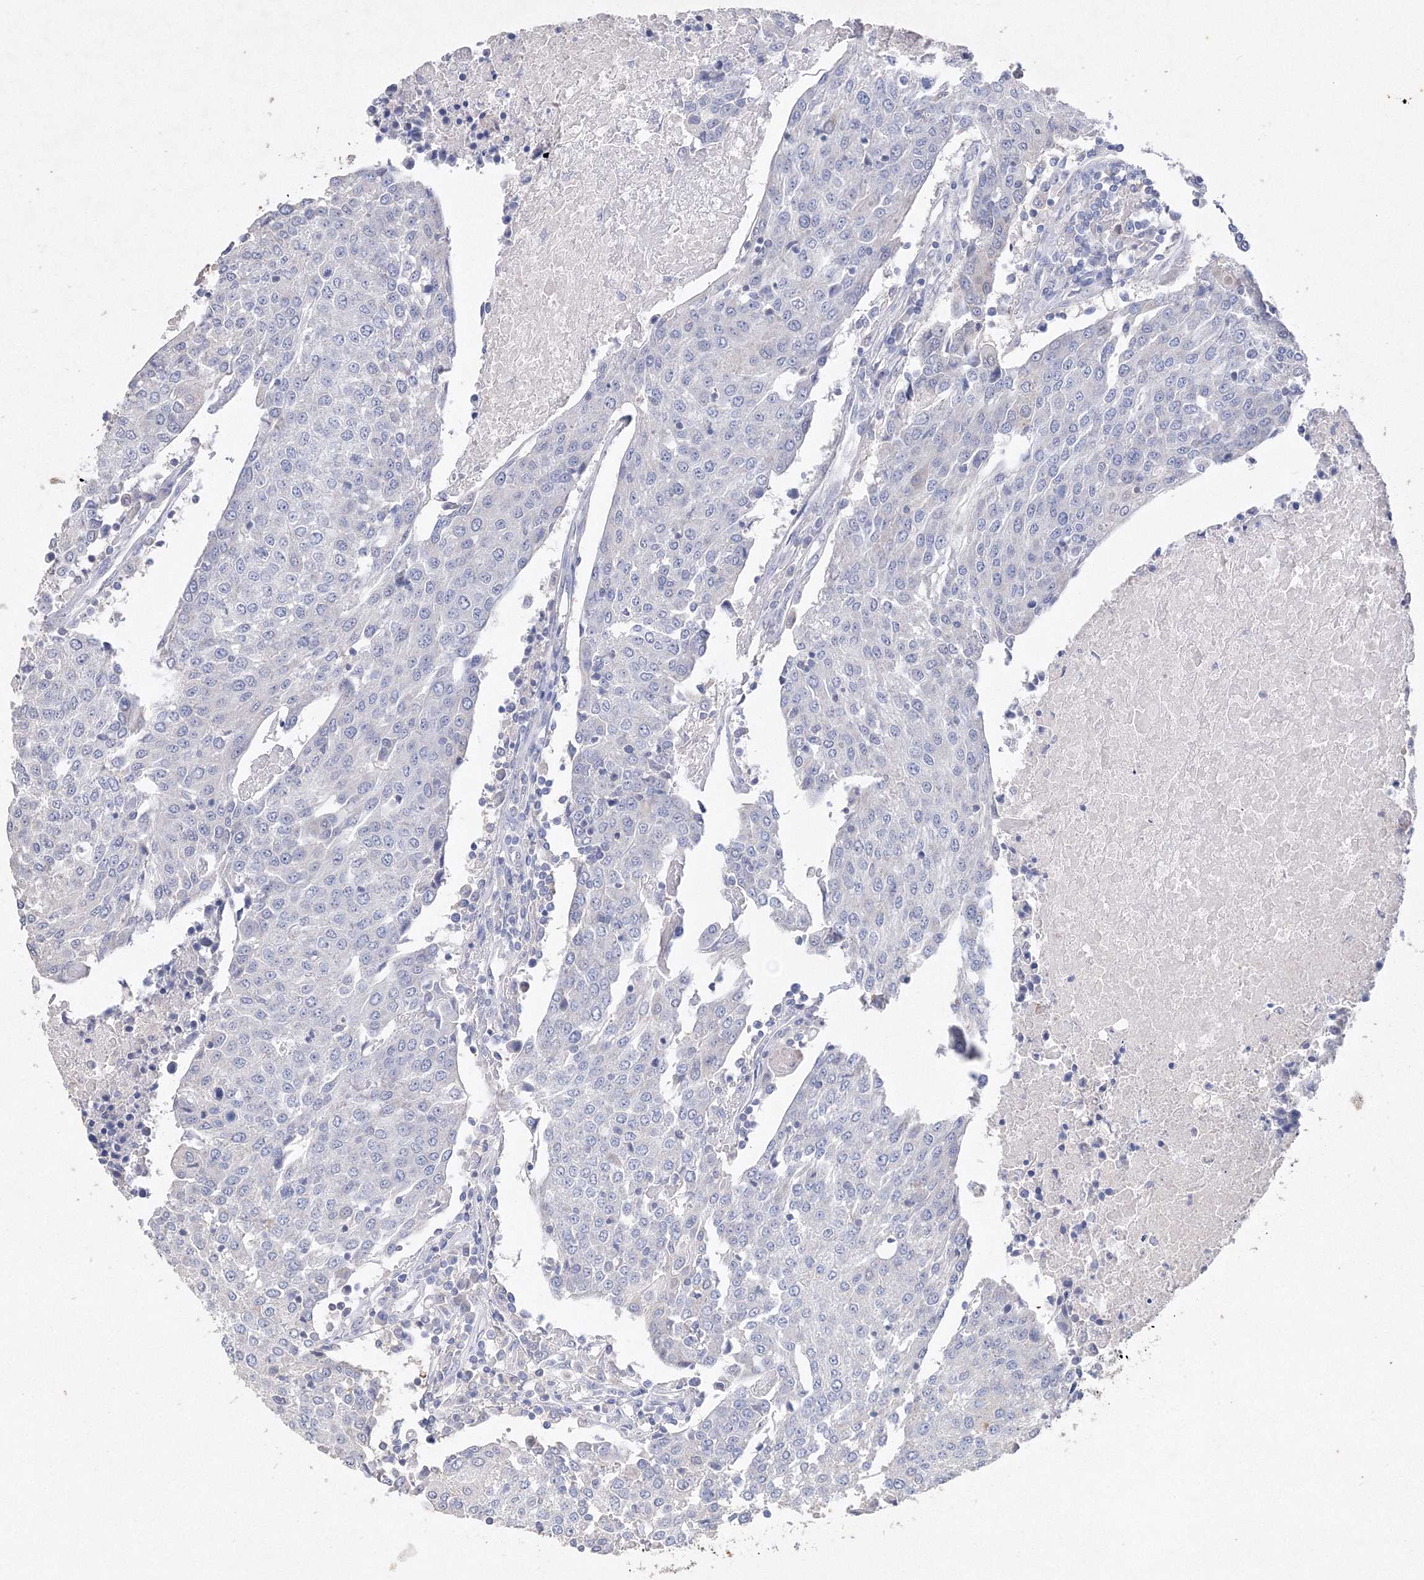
{"staining": {"intensity": "negative", "quantity": "none", "location": "none"}, "tissue": "urothelial cancer", "cell_type": "Tumor cells", "image_type": "cancer", "snomed": [{"axis": "morphology", "description": "Urothelial carcinoma, High grade"}, {"axis": "topography", "description": "Urinary bladder"}], "caption": "High magnification brightfield microscopy of urothelial carcinoma (high-grade) stained with DAB (brown) and counterstained with hematoxylin (blue): tumor cells show no significant staining.", "gene": "GLS", "patient": {"sex": "female", "age": 85}}